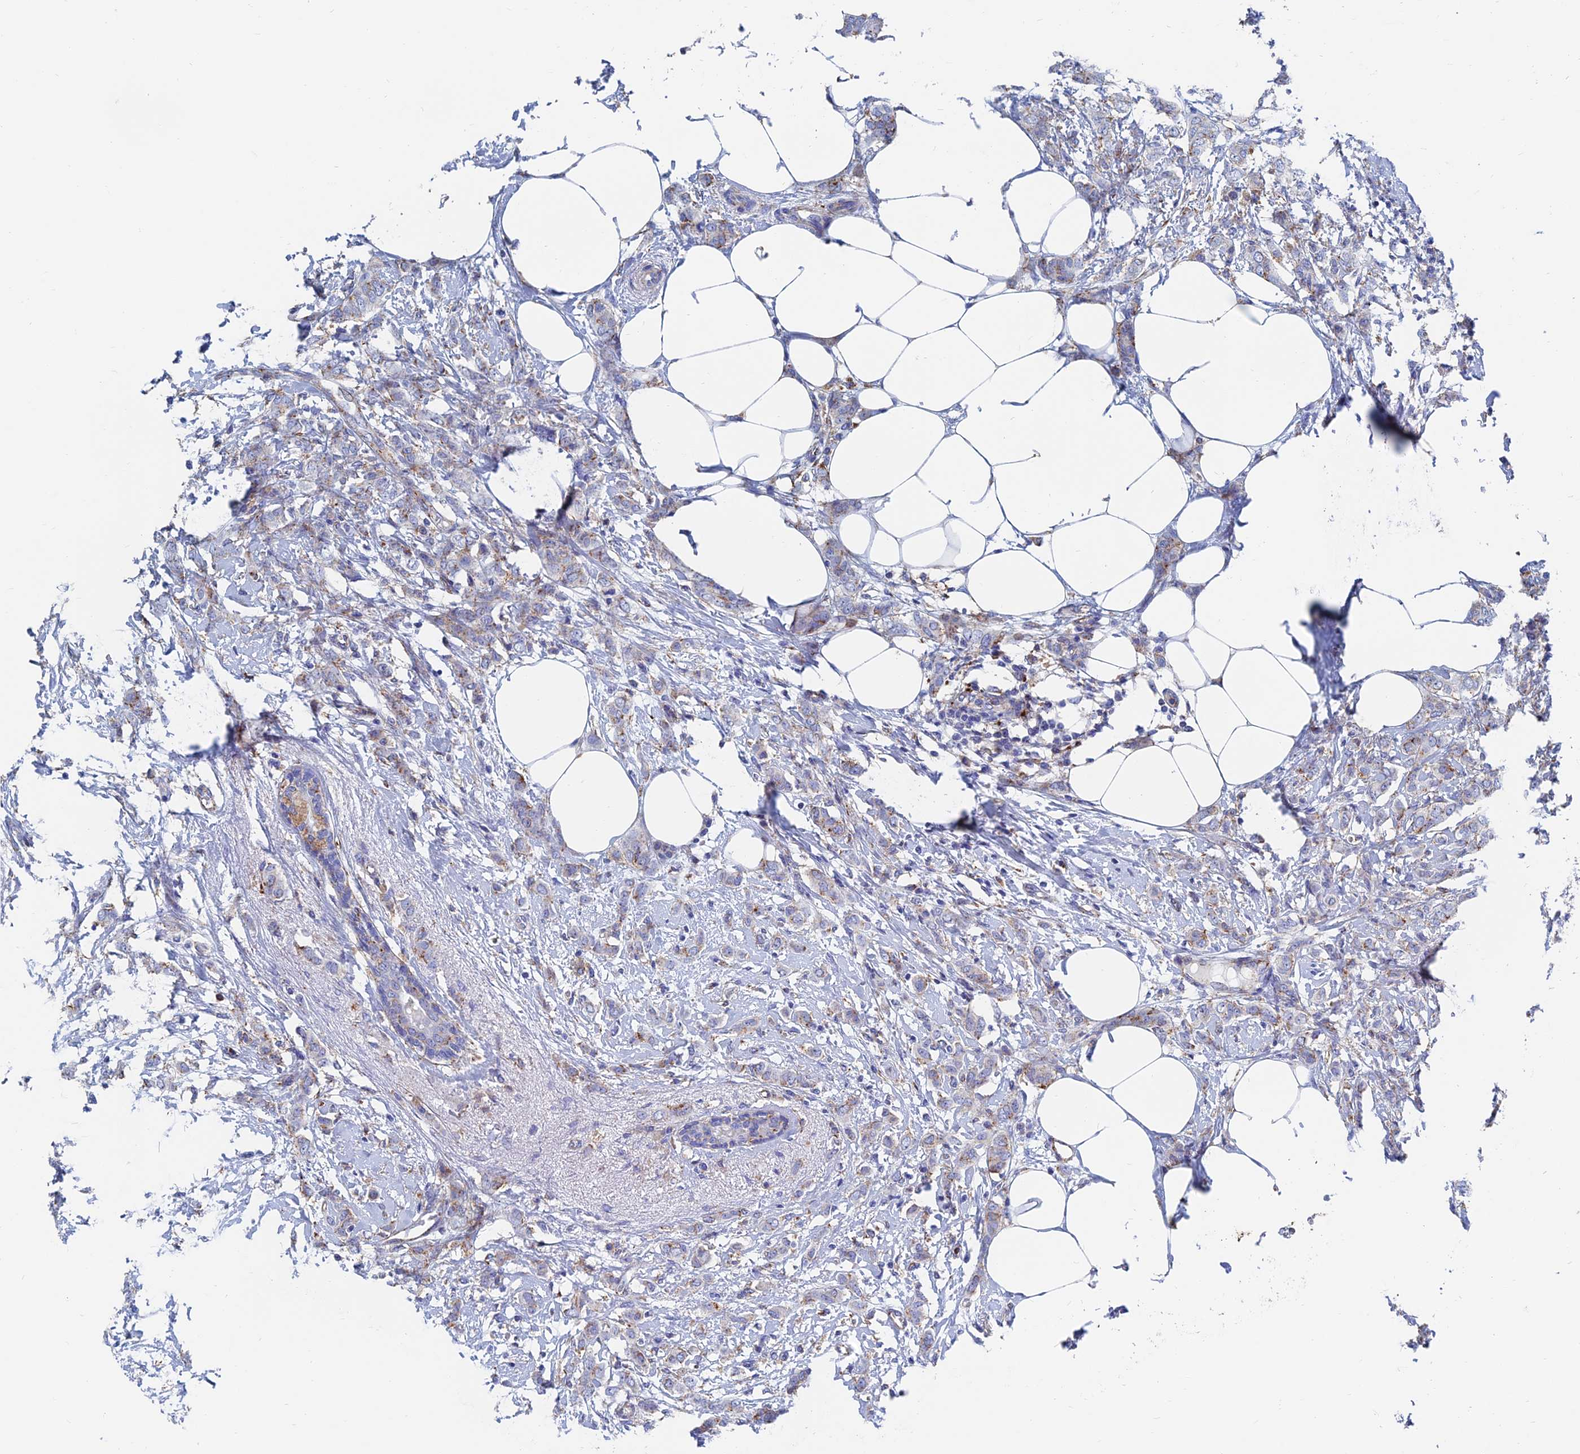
{"staining": {"intensity": "moderate", "quantity": ">75%", "location": "cytoplasmic/membranous"}, "tissue": "breast cancer", "cell_type": "Tumor cells", "image_type": "cancer", "snomed": [{"axis": "morphology", "description": "Duct carcinoma"}, {"axis": "topography", "description": "Breast"}], "caption": "Moderate cytoplasmic/membranous expression is appreciated in approximately >75% of tumor cells in intraductal carcinoma (breast). (IHC, brightfield microscopy, high magnification).", "gene": "SPNS1", "patient": {"sex": "female", "age": 72}}